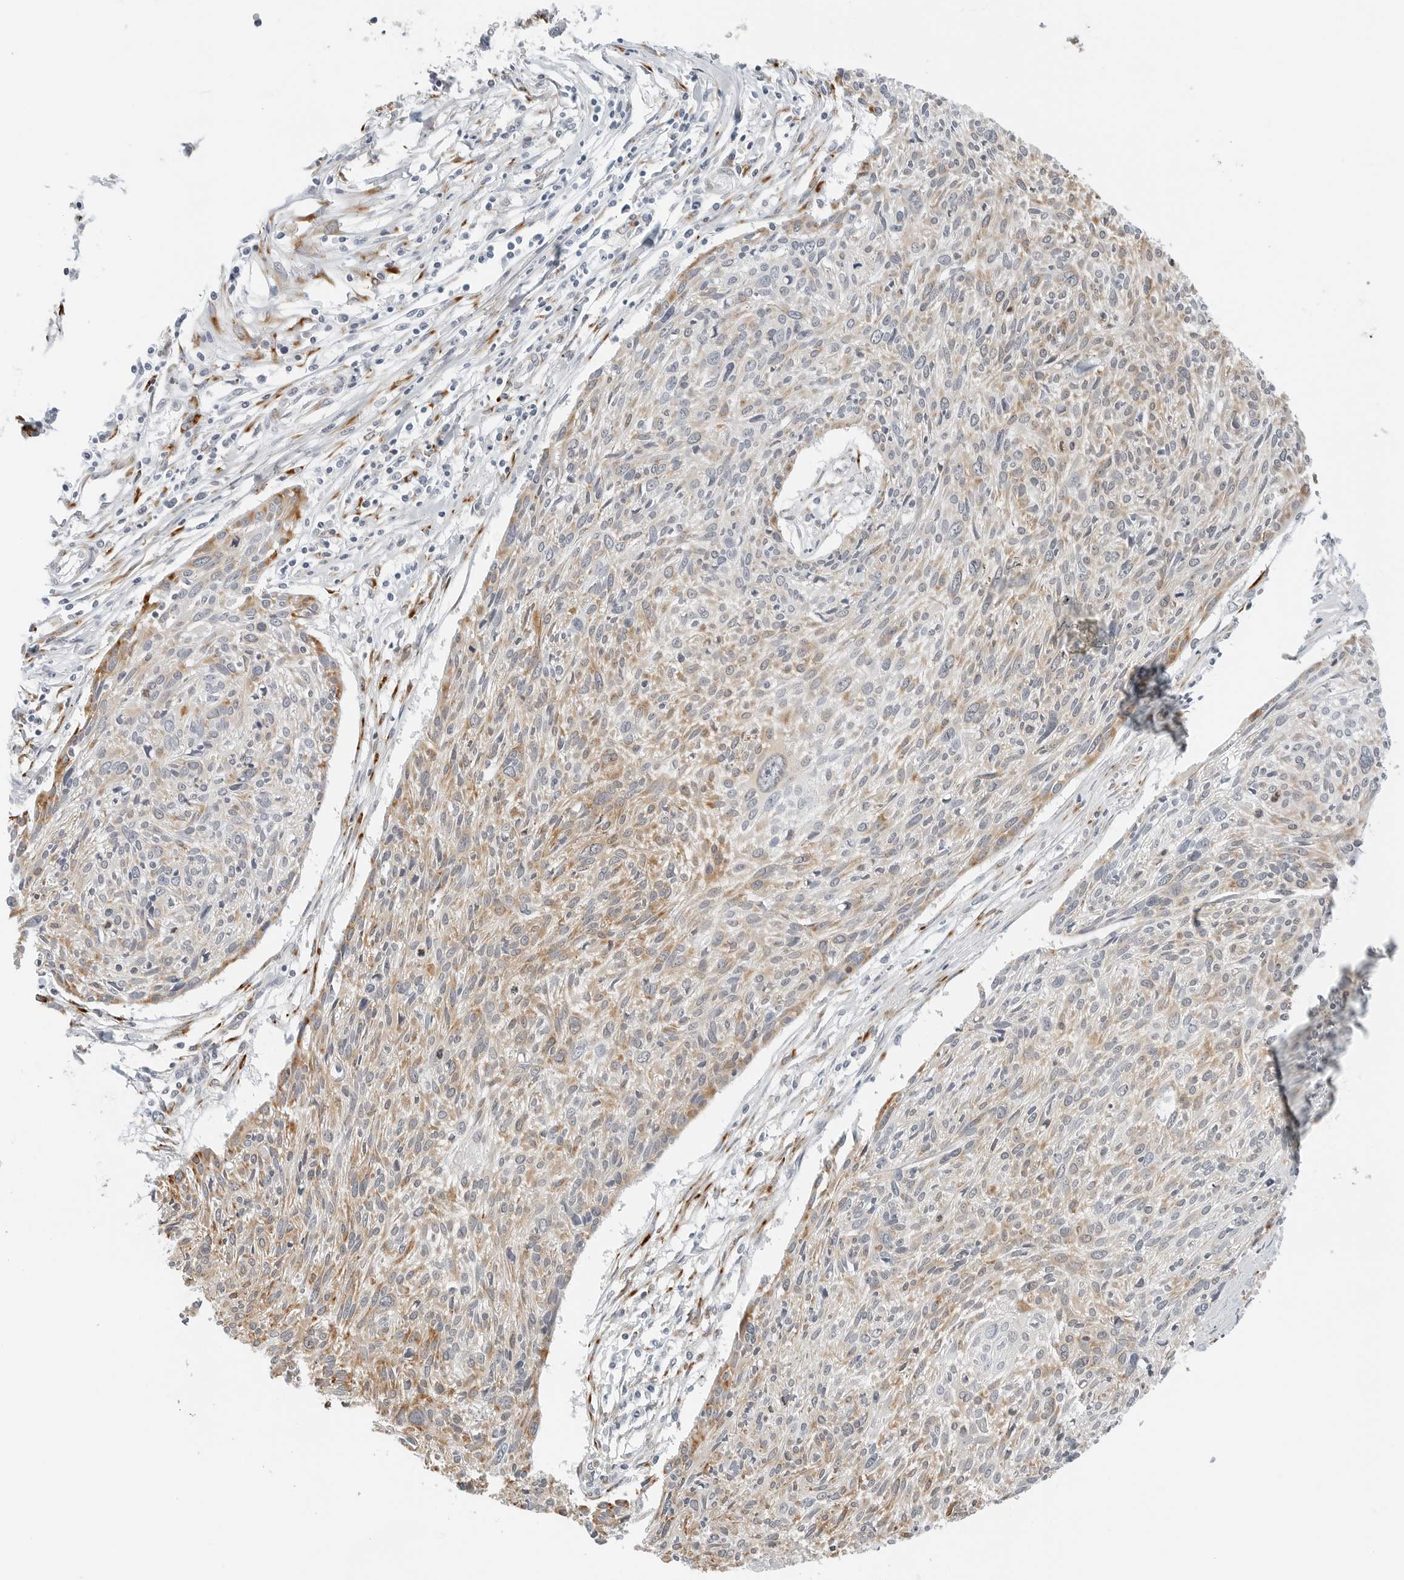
{"staining": {"intensity": "moderate", "quantity": "25%-75%", "location": "cytoplasmic/membranous"}, "tissue": "cervical cancer", "cell_type": "Tumor cells", "image_type": "cancer", "snomed": [{"axis": "morphology", "description": "Squamous cell carcinoma, NOS"}, {"axis": "topography", "description": "Cervix"}], "caption": "Cervical cancer stained with DAB (3,3'-diaminobenzidine) immunohistochemistry (IHC) reveals medium levels of moderate cytoplasmic/membranous expression in approximately 25%-75% of tumor cells. (Brightfield microscopy of DAB IHC at high magnification).", "gene": "P4HA2", "patient": {"sex": "female", "age": 51}}